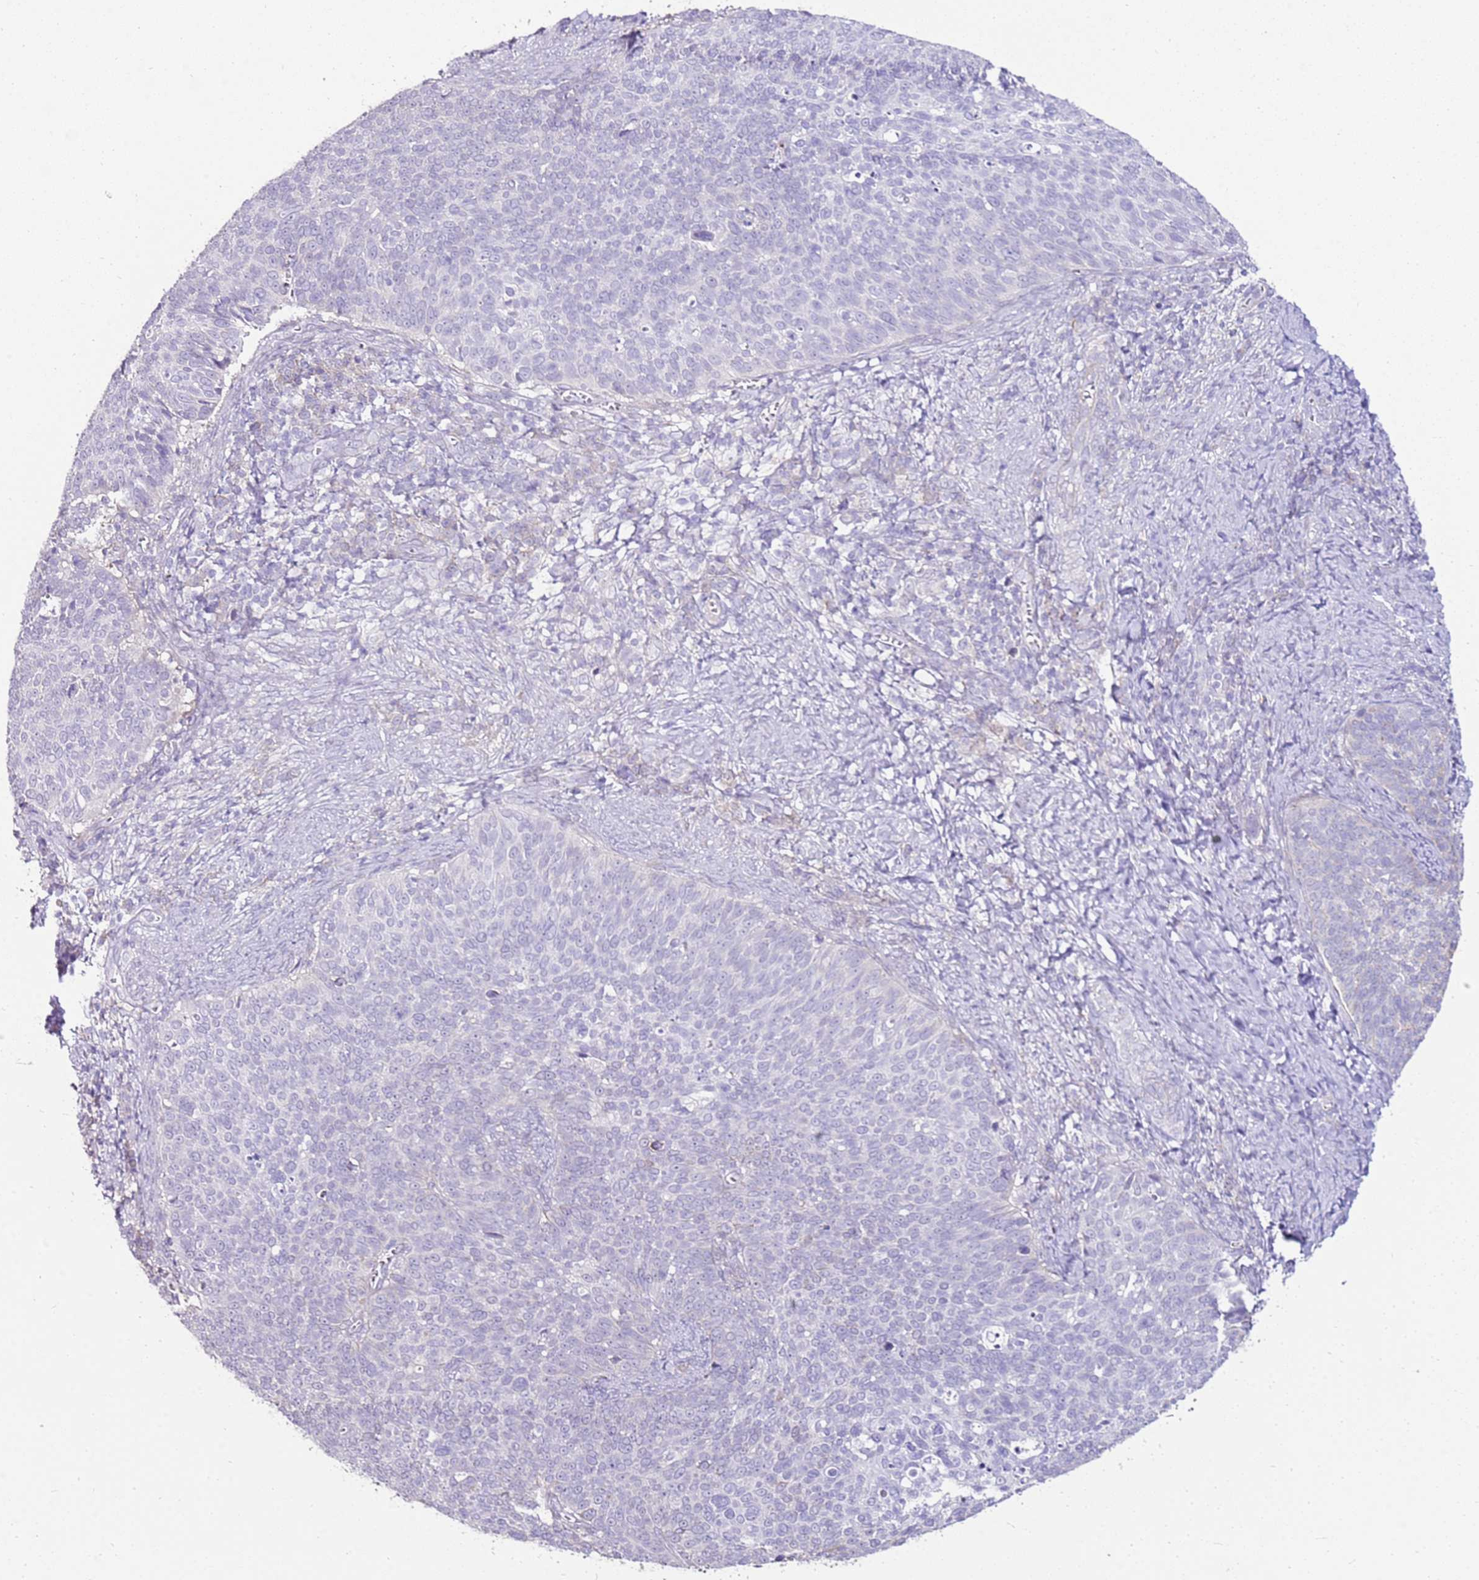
{"staining": {"intensity": "negative", "quantity": "none", "location": "none"}, "tissue": "cervical cancer", "cell_type": "Tumor cells", "image_type": "cancer", "snomed": [{"axis": "morphology", "description": "Normal tissue, NOS"}, {"axis": "morphology", "description": "Squamous cell carcinoma, NOS"}, {"axis": "topography", "description": "Cervix"}], "caption": "Tumor cells are negative for protein expression in human cervical squamous cell carcinoma.", "gene": "SLC38A5", "patient": {"sex": "female", "age": 39}}